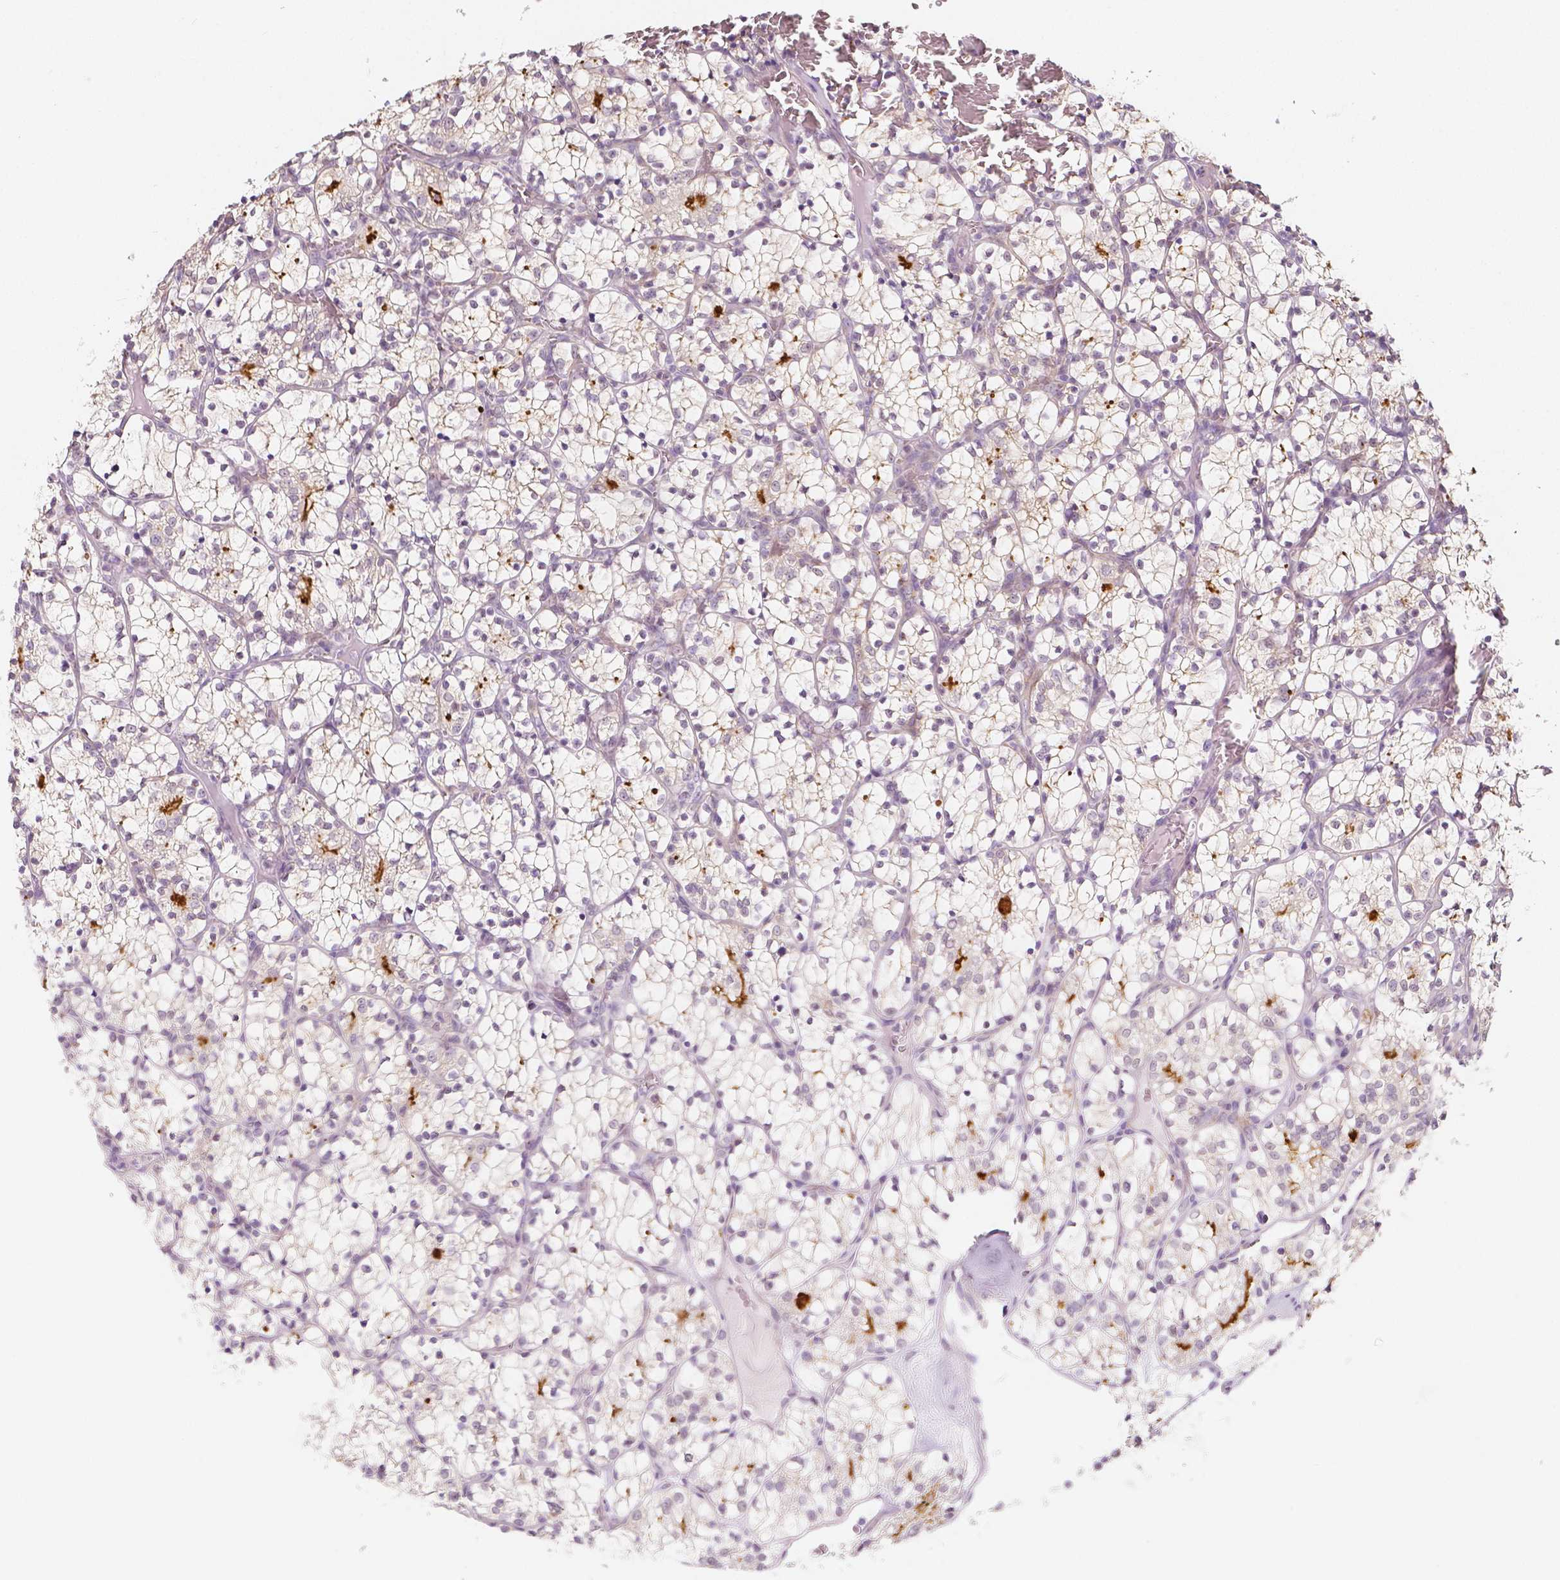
{"staining": {"intensity": "moderate", "quantity": "<25%", "location": "cytoplasmic/membranous"}, "tissue": "renal cancer", "cell_type": "Tumor cells", "image_type": "cancer", "snomed": [{"axis": "morphology", "description": "Adenocarcinoma, NOS"}, {"axis": "topography", "description": "Kidney"}], "caption": "This micrograph shows immunohistochemistry (IHC) staining of renal cancer, with low moderate cytoplasmic/membranous expression in about <25% of tumor cells.", "gene": "C1orf167", "patient": {"sex": "female", "age": 69}}